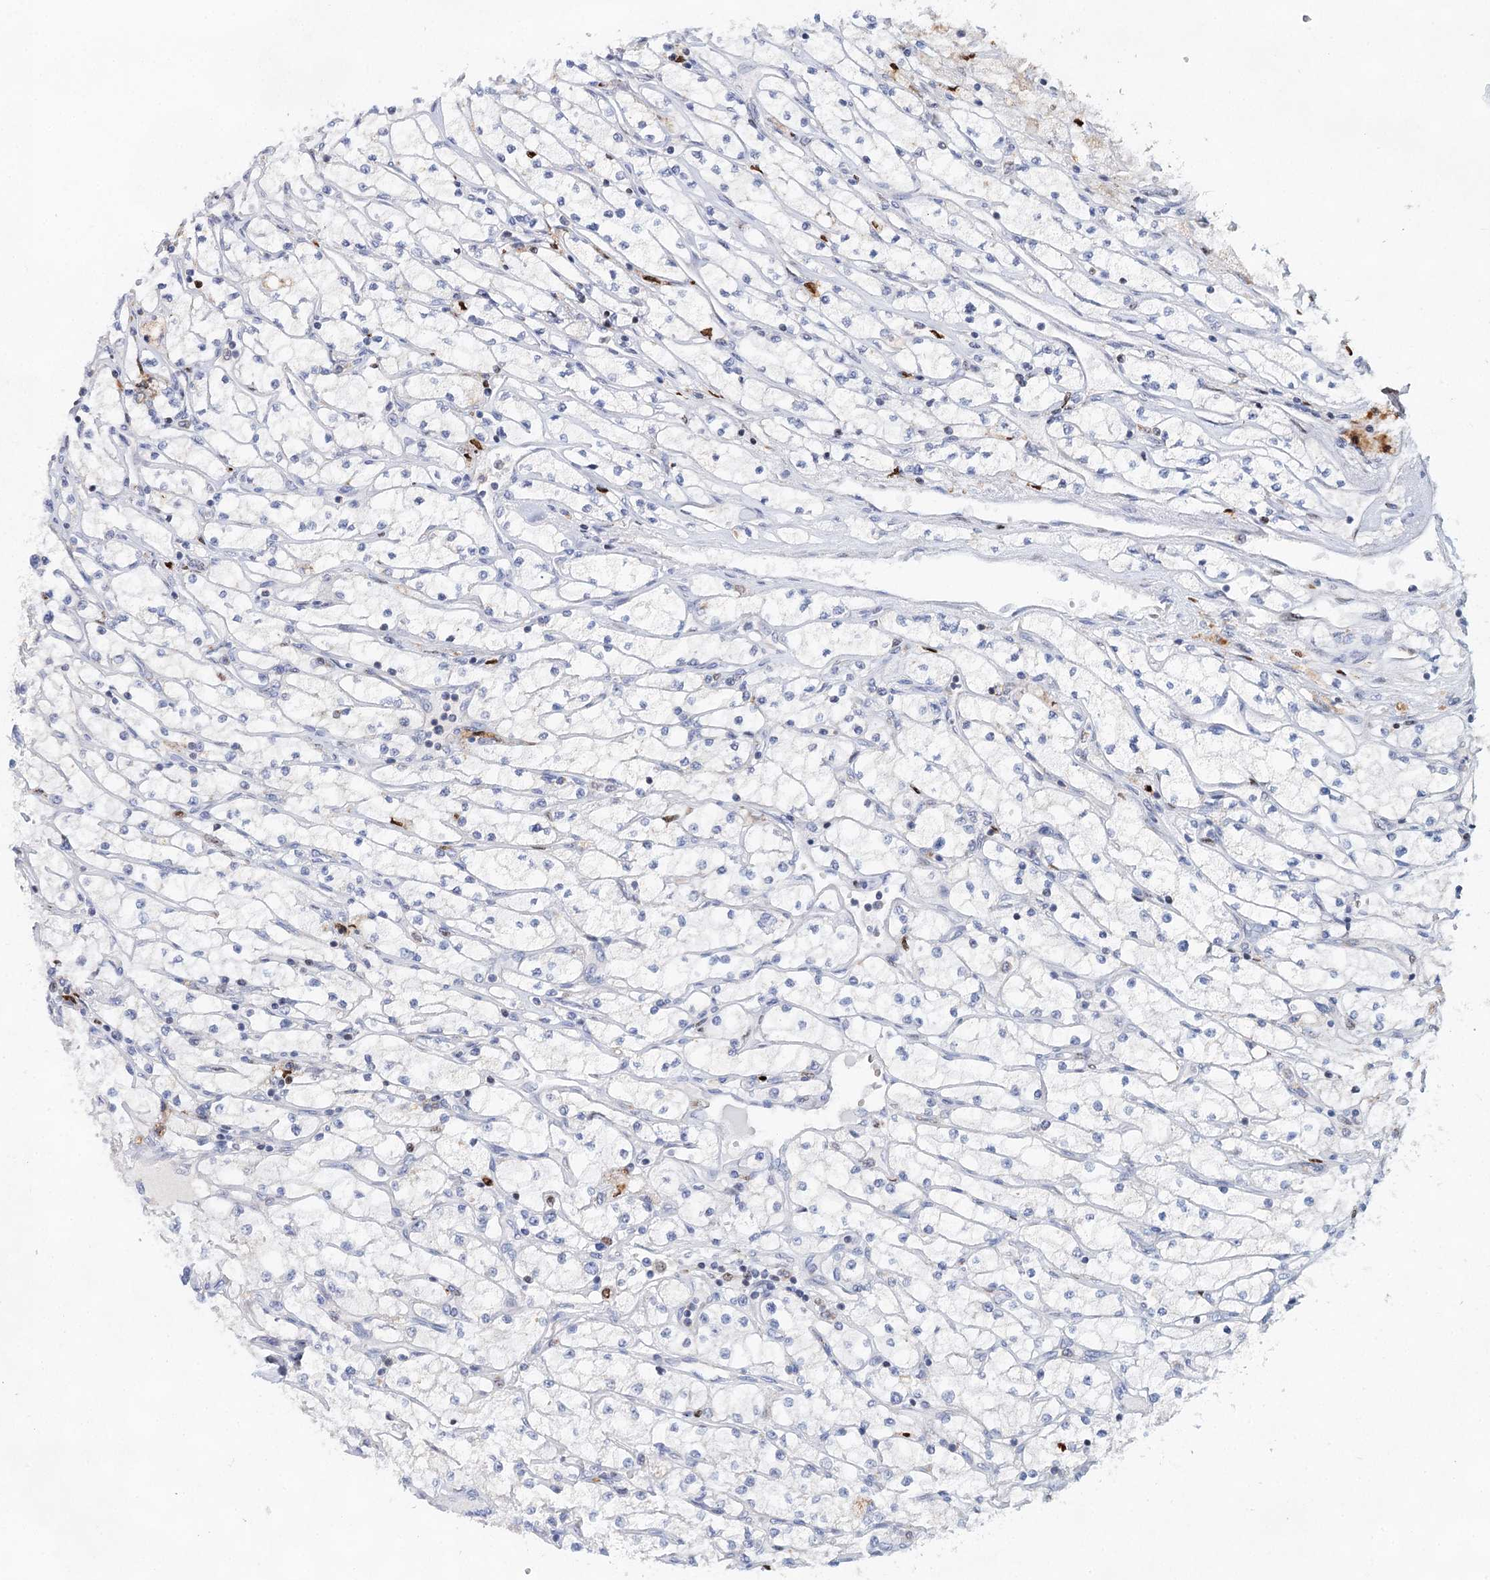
{"staining": {"intensity": "negative", "quantity": "none", "location": "none"}, "tissue": "renal cancer", "cell_type": "Tumor cells", "image_type": "cancer", "snomed": [{"axis": "morphology", "description": "Adenocarcinoma, NOS"}, {"axis": "topography", "description": "Kidney"}], "caption": "Adenocarcinoma (renal) stained for a protein using immunohistochemistry demonstrates no expression tumor cells.", "gene": "XPO6", "patient": {"sex": "male", "age": 80}}